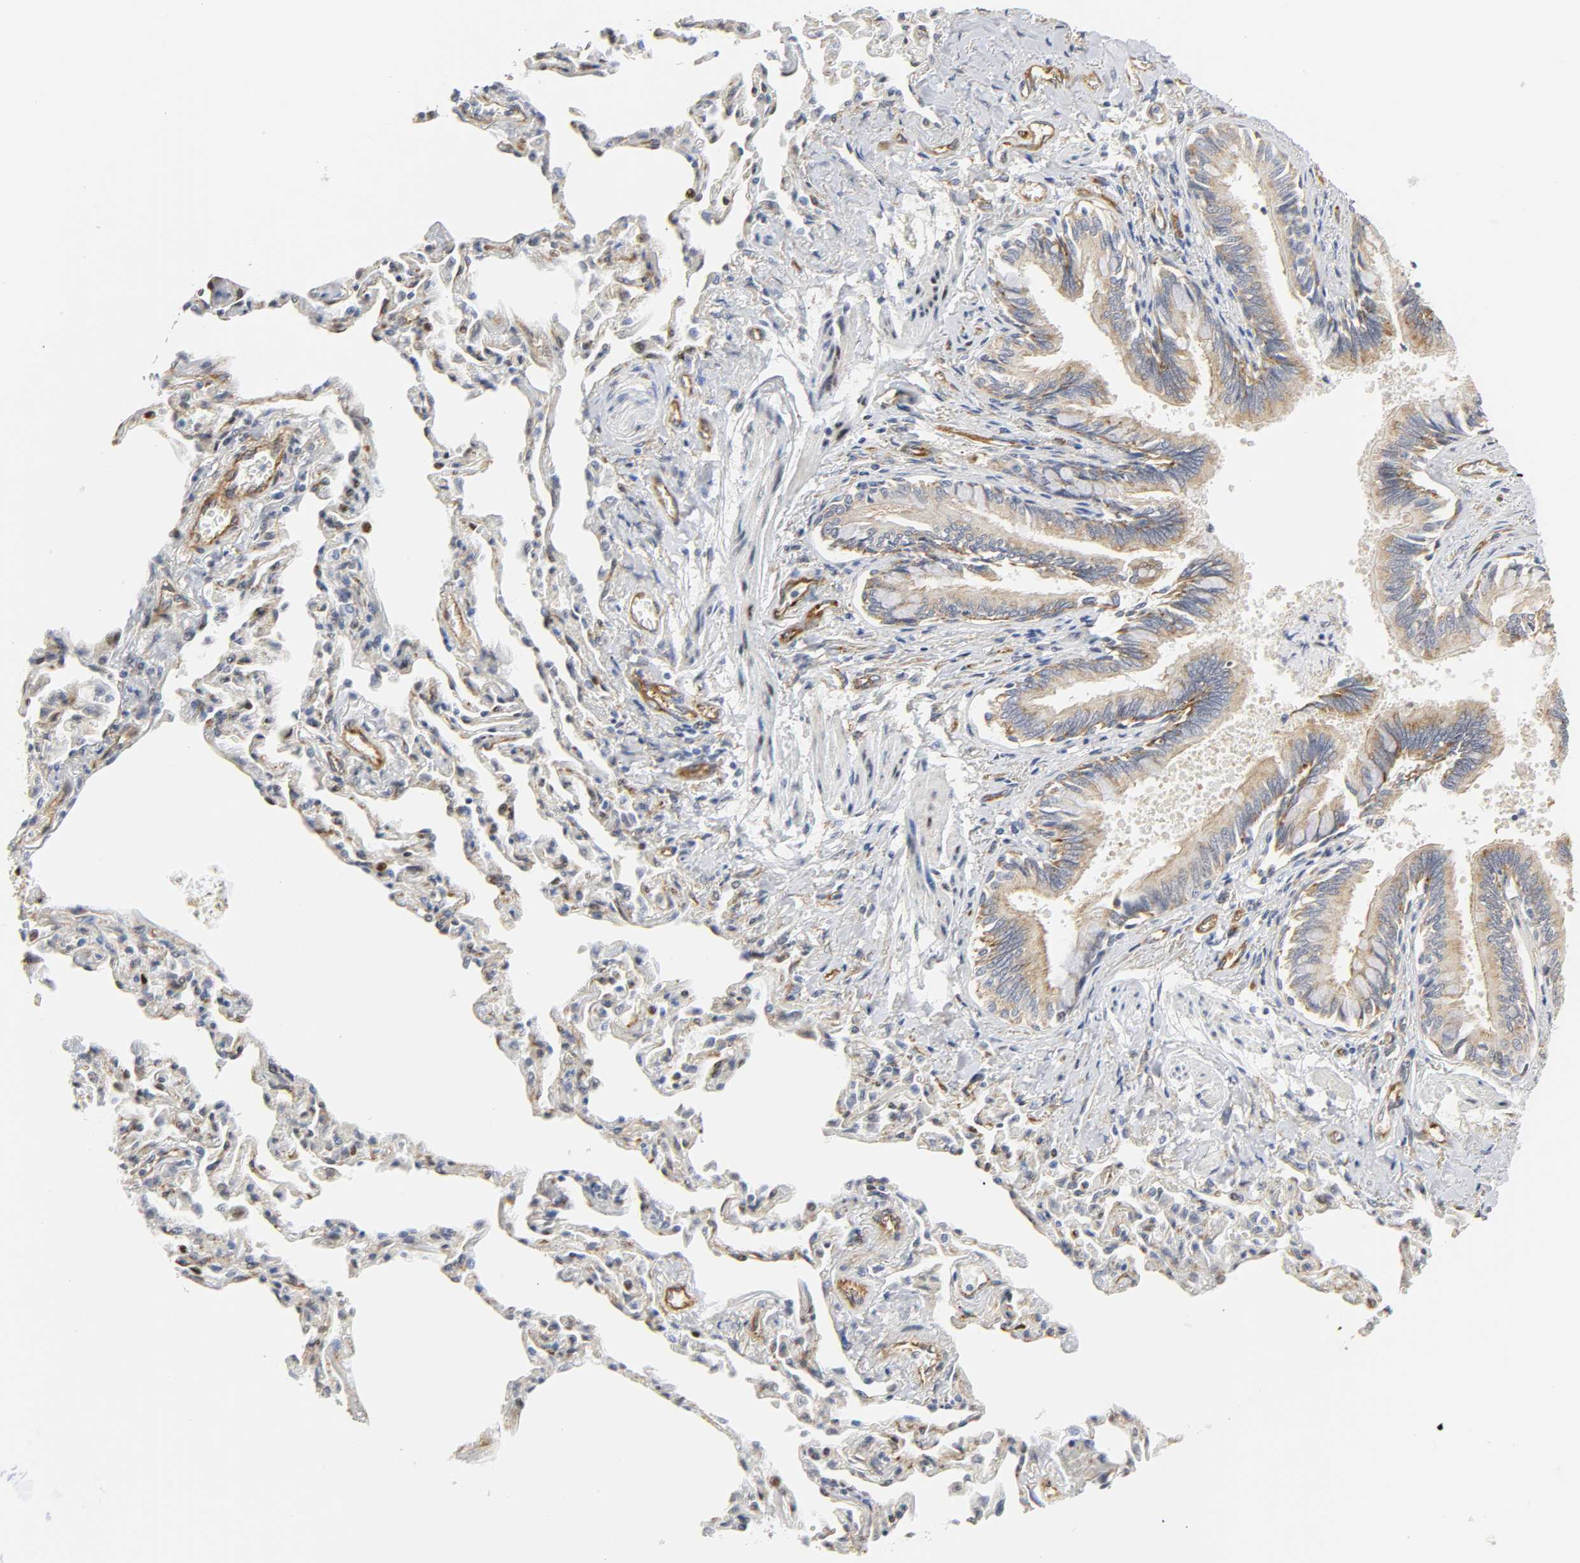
{"staining": {"intensity": "moderate", "quantity": ">75%", "location": "cytoplasmic/membranous"}, "tissue": "bronchus", "cell_type": "Respiratory epithelial cells", "image_type": "normal", "snomed": [{"axis": "morphology", "description": "Normal tissue, NOS"}, {"axis": "topography", "description": "Lung"}], "caption": "Protein positivity by immunohistochemistry shows moderate cytoplasmic/membranous positivity in about >75% of respiratory epithelial cells in benign bronchus.", "gene": "DOCK1", "patient": {"sex": "male", "age": 64}}